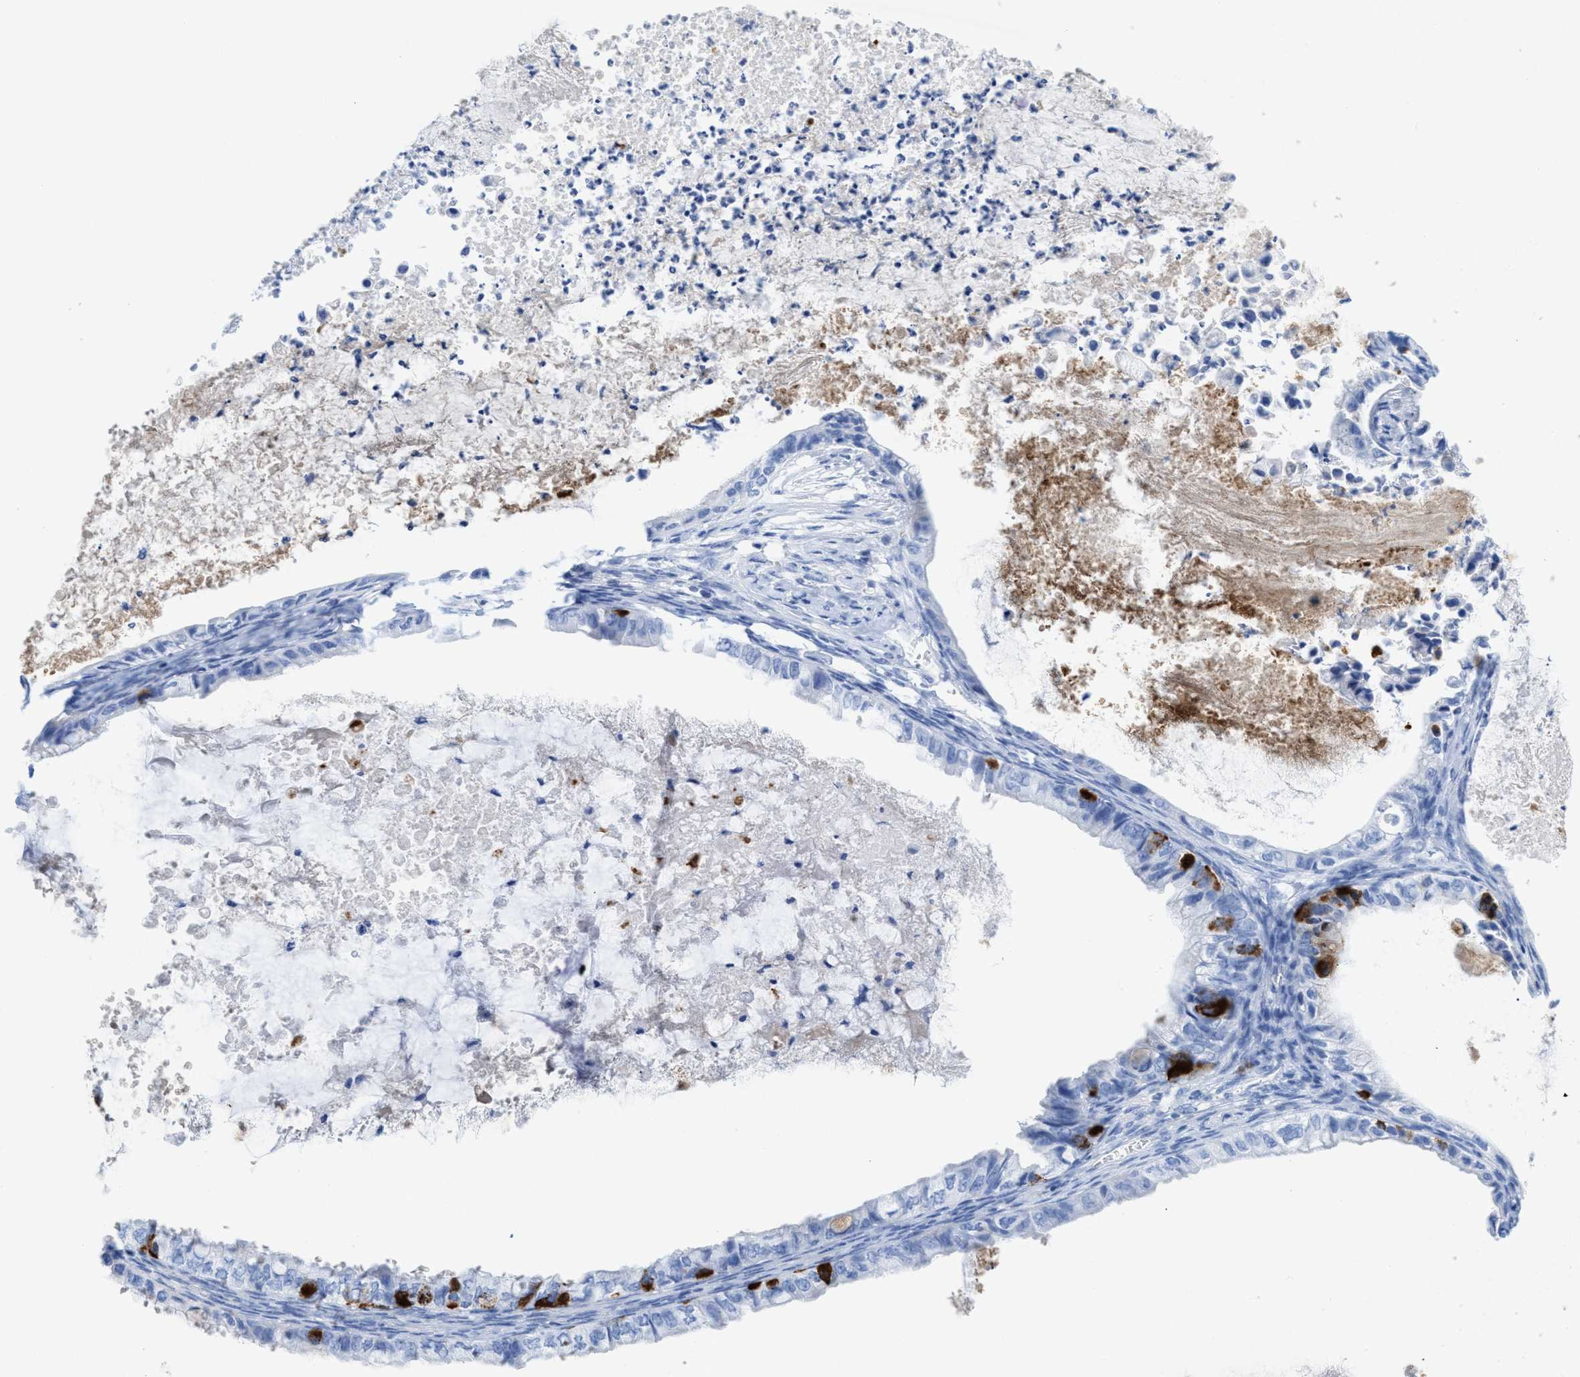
{"staining": {"intensity": "strong", "quantity": "<25%", "location": "cytoplasmic/membranous"}, "tissue": "ovarian cancer", "cell_type": "Tumor cells", "image_type": "cancer", "snomed": [{"axis": "morphology", "description": "Cystadenocarcinoma, mucinous, NOS"}, {"axis": "topography", "description": "Ovary"}], "caption": "A histopathology image showing strong cytoplasmic/membranous expression in approximately <25% of tumor cells in mucinous cystadenocarcinoma (ovarian), as visualized by brown immunohistochemical staining.", "gene": "ANKFN1", "patient": {"sex": "female", "age": 80}}